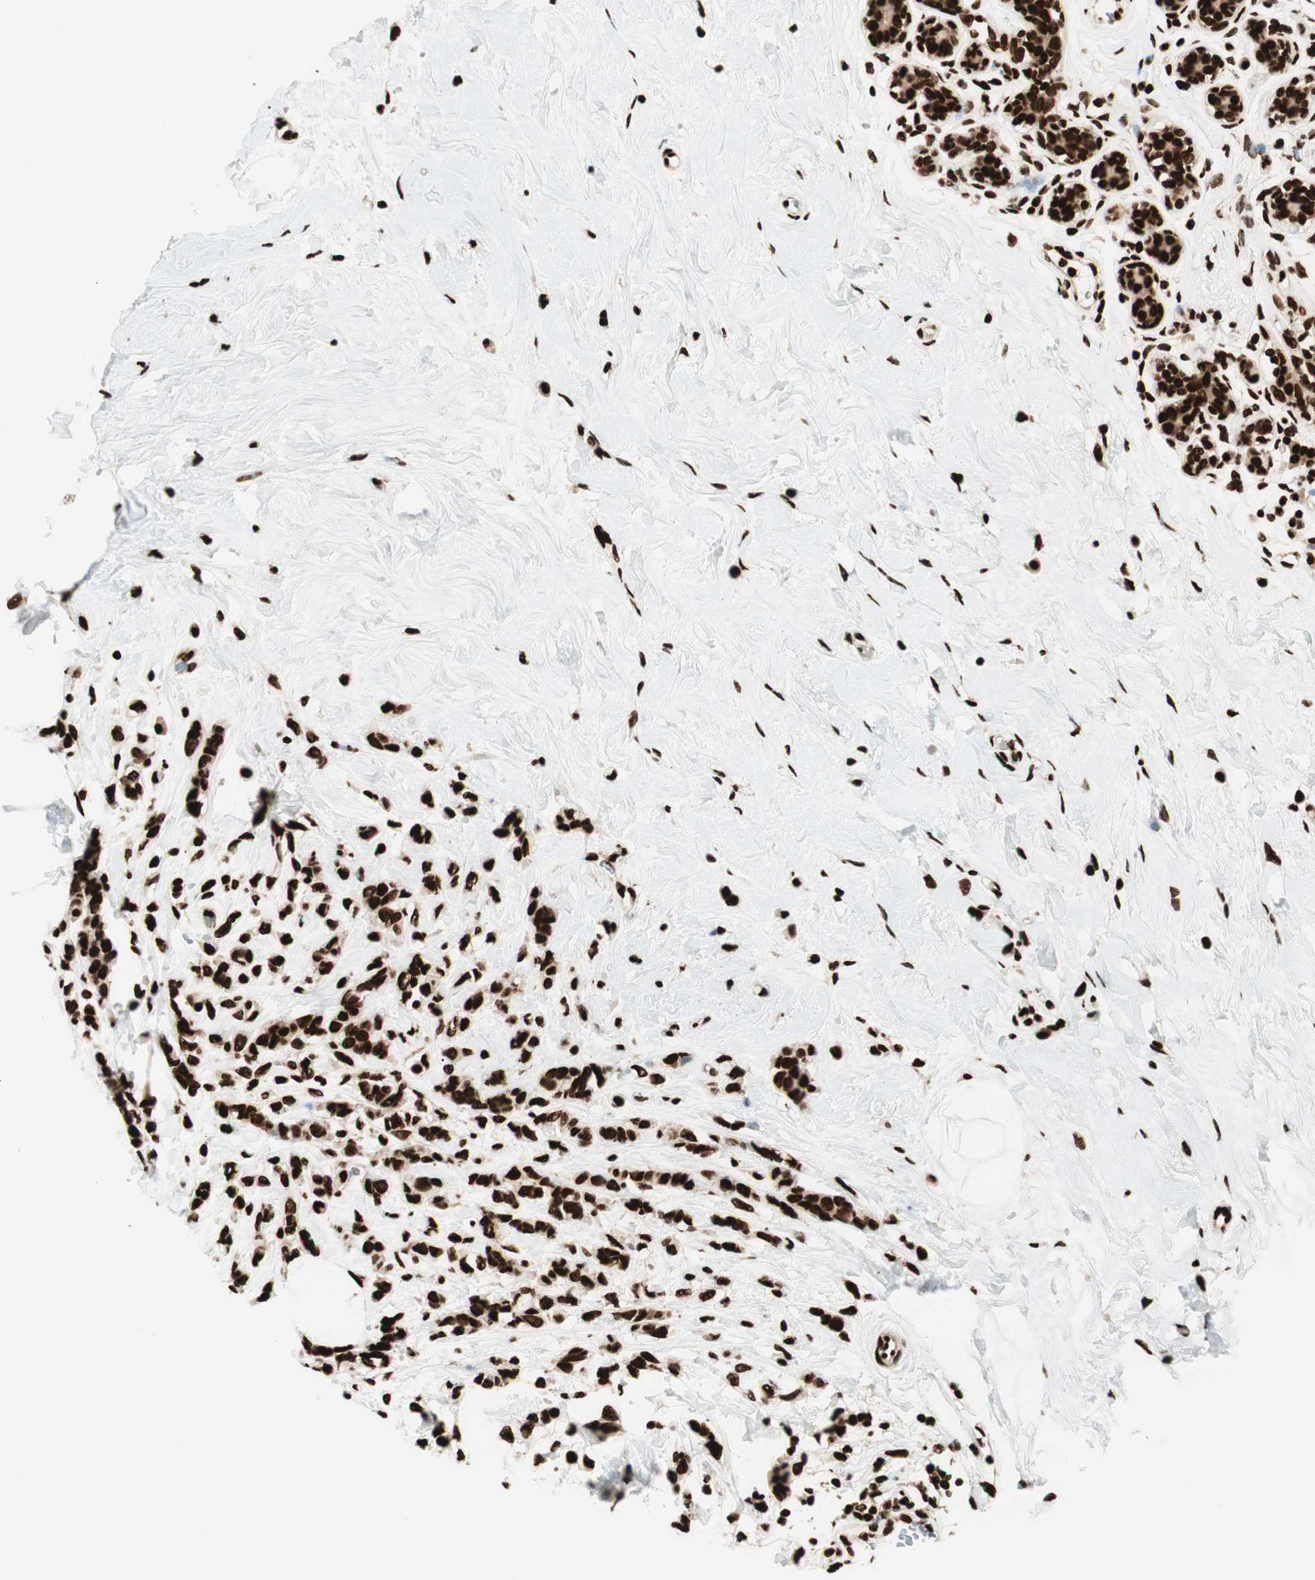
{"staining": {"intensity": "strong", "quantity": ">75%", "location": "nuclear"}, "tissue": "breast cancer", "cell_type": "Tumor cells", "image_type": "cancer", "snomed": [{"axis": "morphology", "description": "Lobular carcinoma, in situ"}, {"axis": "morphology", "description": "Lobular carcinoma"}, {"axis": "topography", "description": "Breast"}], "caption": "A histopathology image of human breast lobular carcinoma in situ stained for a protein demonstrates strong nuclear brown staining in tumor cells.", "gene": "EWSR1", "patient": {"sex": "female", "age": 41}}